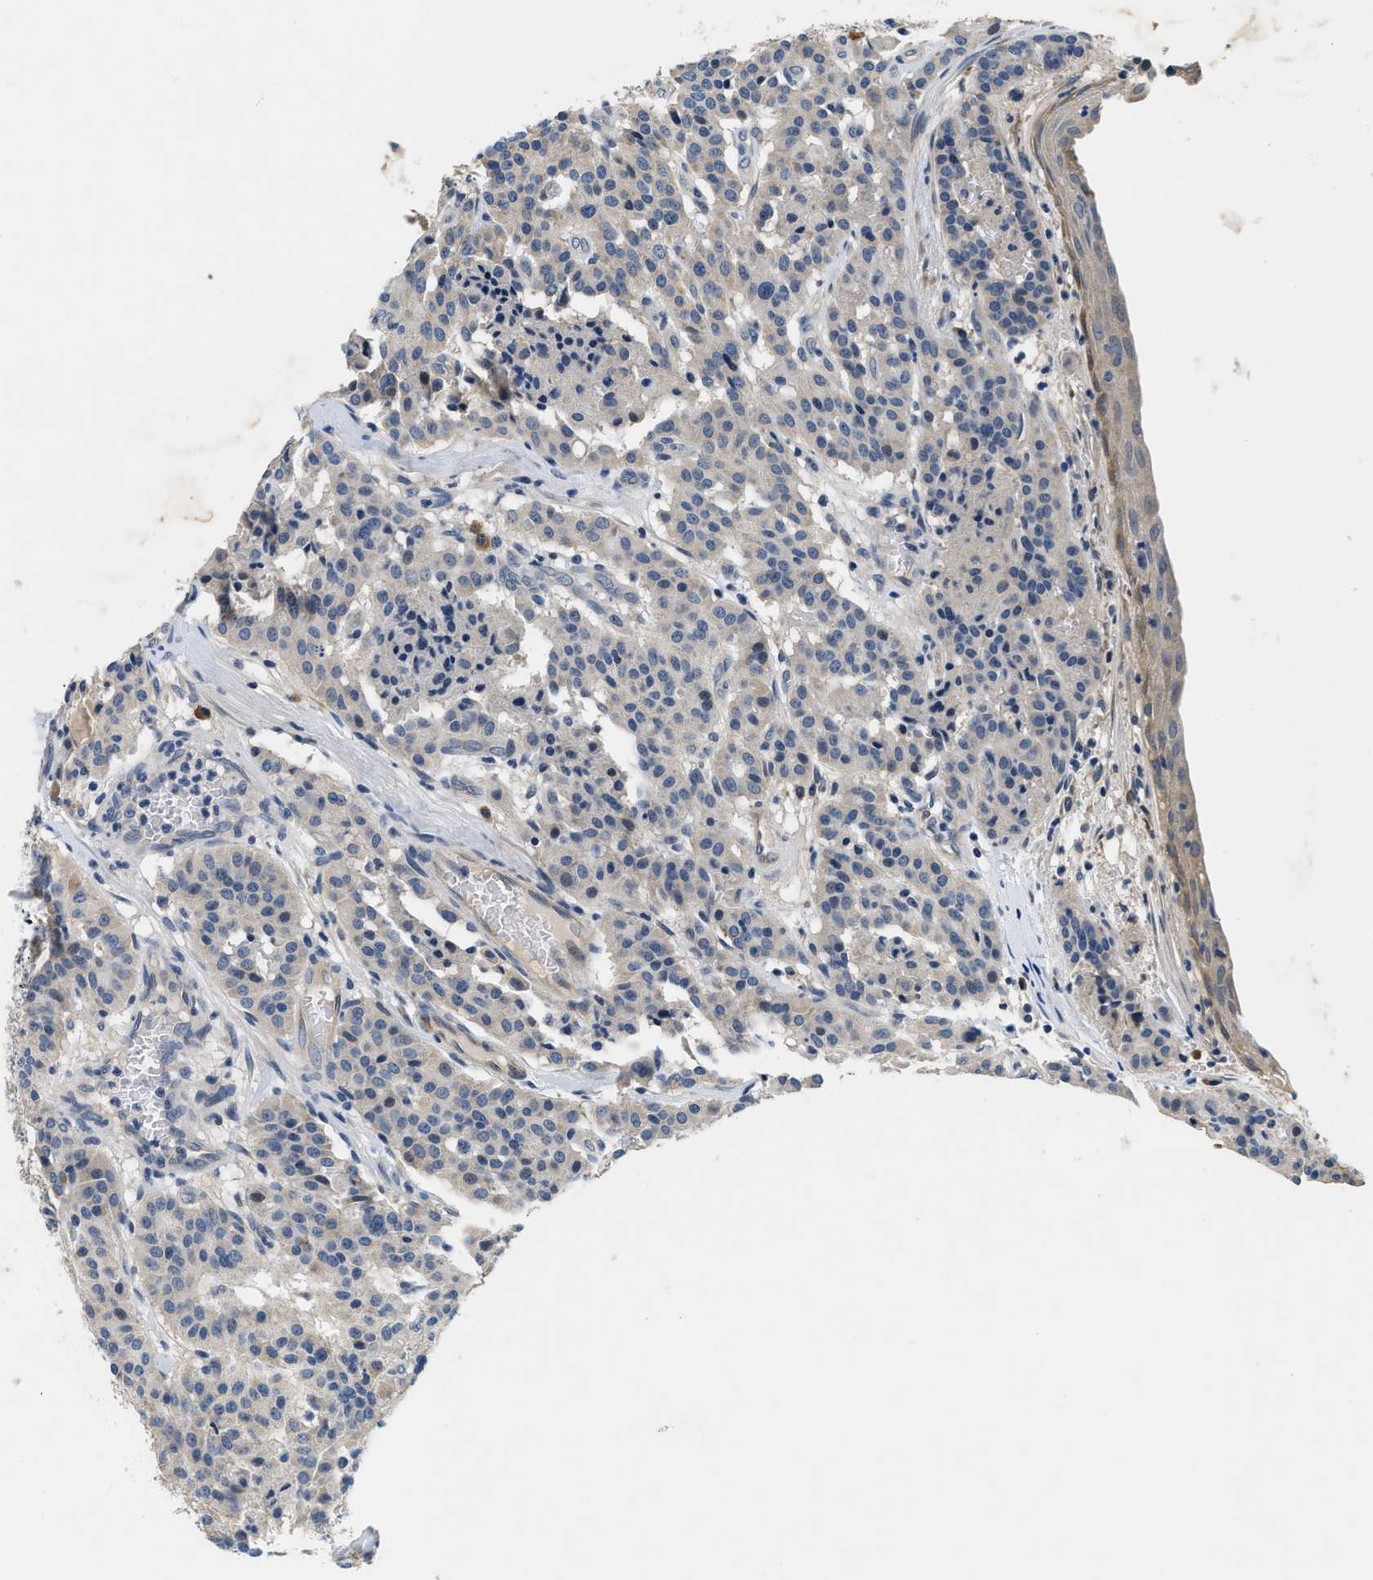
{"staining": {"intensity": "weak", "quantity": "<25%", "location": "cytoplasmic/membranous"}, "tissue": "carcinoid", "cell_type": "Tumor cells", "image_type": "cancer", "snomed": [{"axis": "morphology", "description": "Carcinoid, malignant, NOS"}, {"axis": "topography", "description": "Lung"}], "caption": "DAB (3,3'-diaminobenzidine) immunohistochemical staining of carcinoid (malignant) reveals no significant expression in tumor cells.", "gene": "ALDH3A2", "patient": {"sex": "male", "age": 30}}